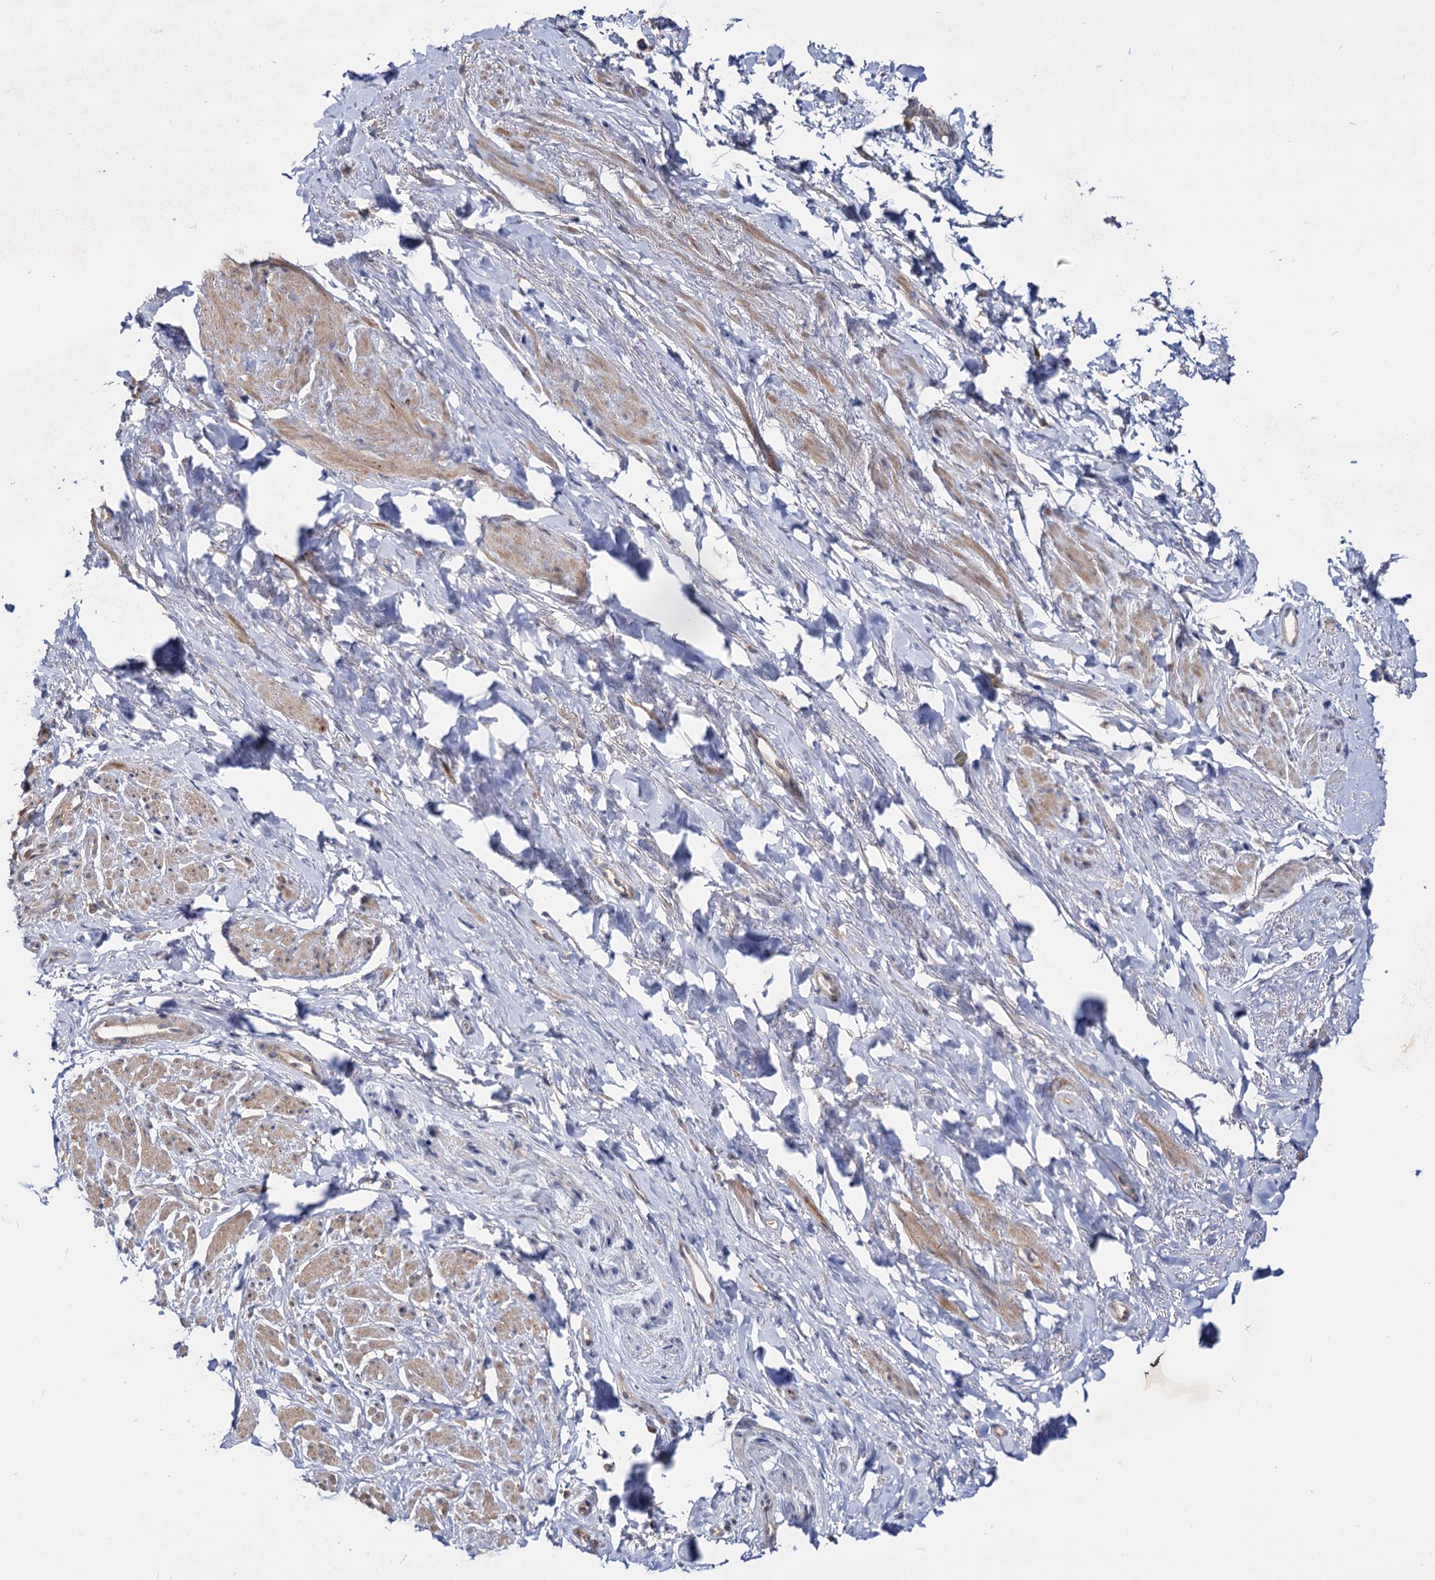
{"staining": {"intensity": "weak", "quantity": "<25%", "location": "cytoplasmic/membranous"}, "tissue": "smooth muscle", "cell_type": "Smooth muscle cells", "image_type": "normal", "snomed": [{"axis": "morphology", "description": "Normal tissue, NOS"}, {"axis": "topography", "description": "Smooth muscle"}, {"axis": "topography", "description": "Peripheral nerve tissue"}], "caption": "A high-resolution image shows immunohistochemistry (IHC) staining of benign smooth muscle, which demonstrates no significant staining in smooth muscle cells. The staining is performed using DAB brown chromogen with nuclei counter-stained in using hematoxylin.", "gene": "NEK10", "patient": {"sex": "male", "age": 69}}